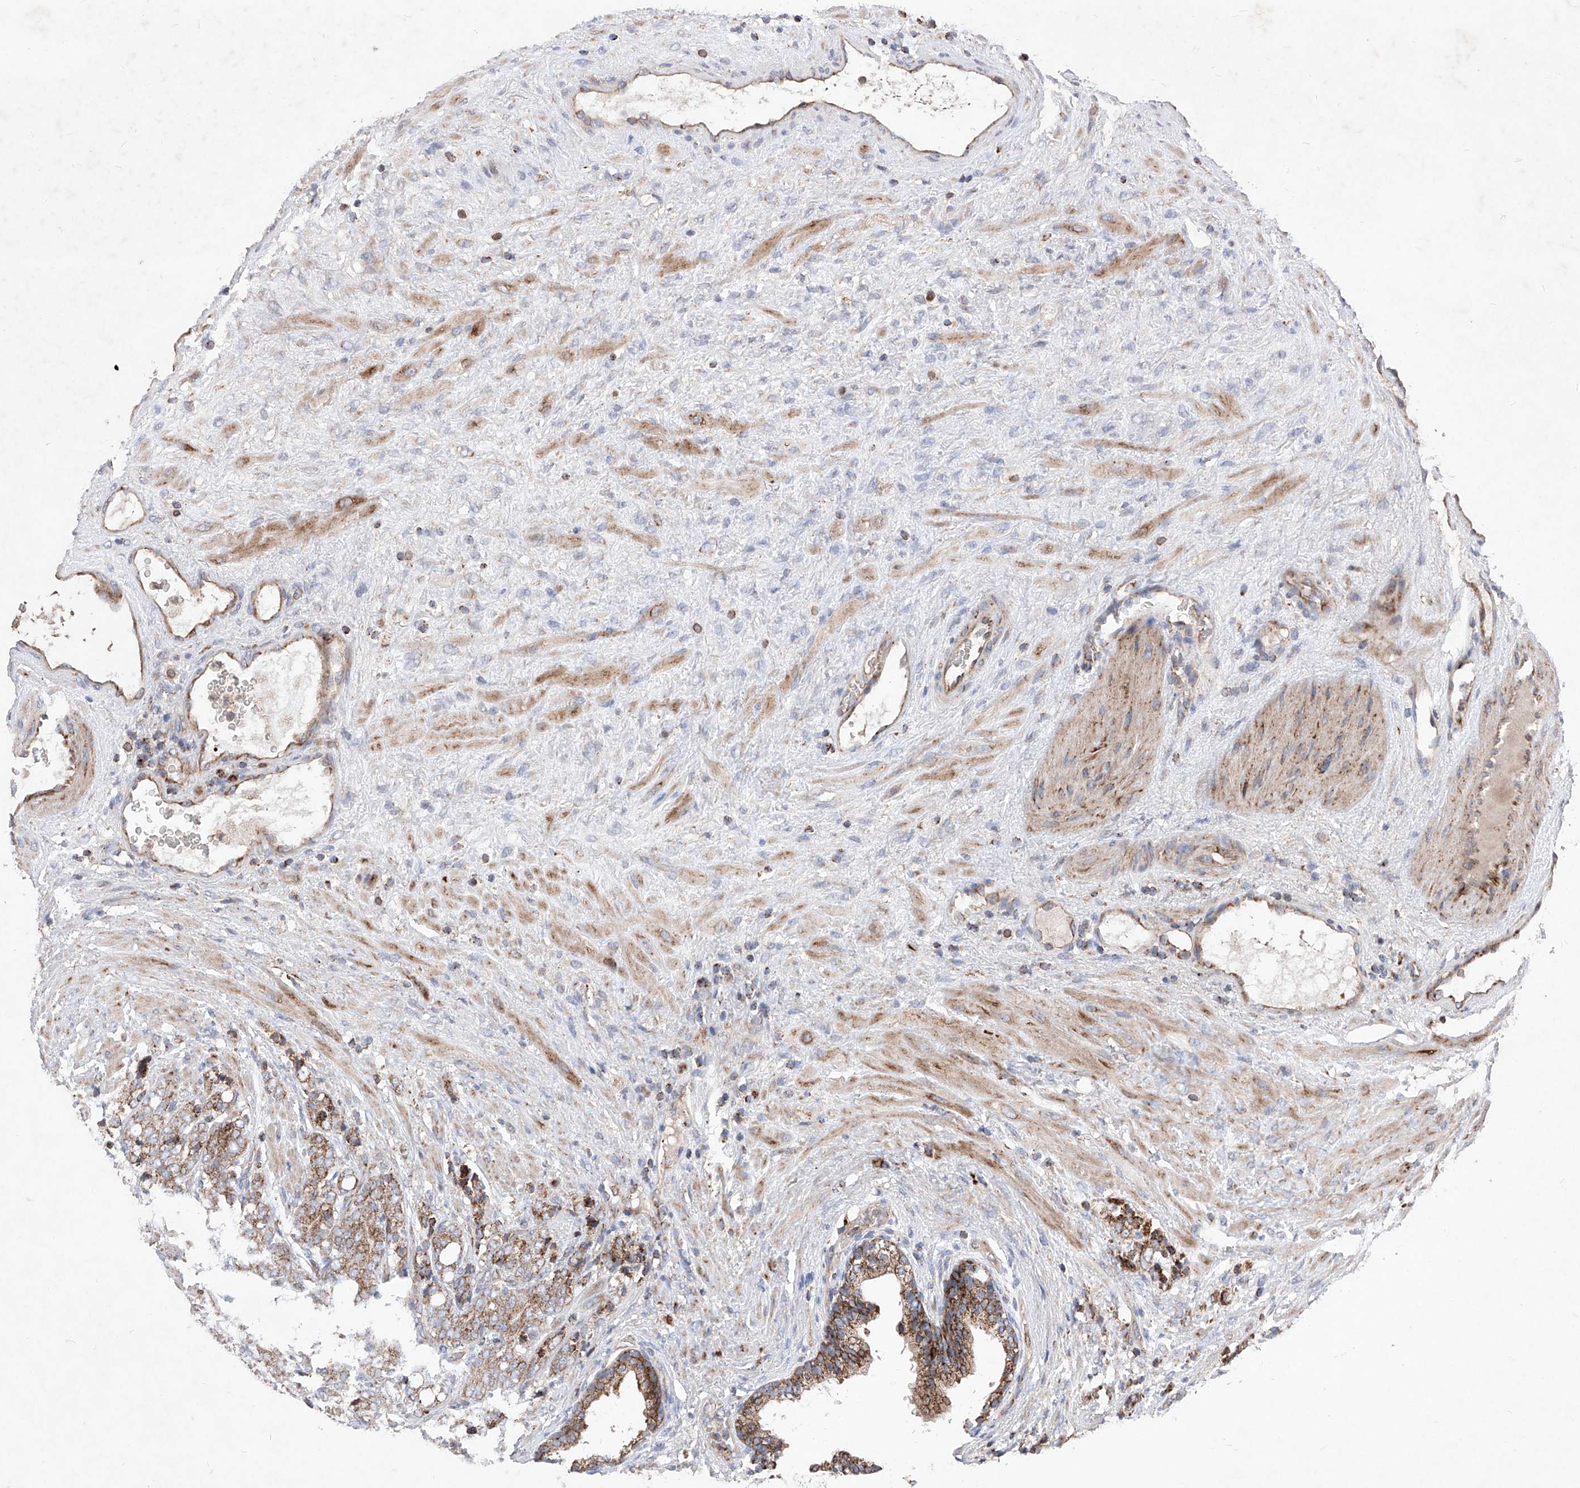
{"staining": {"intensity": "moderate", "quantity": ">75%", "location": "cytoplasmic/membranous"}, "tissue": "prostate cancer", "cell_type": "Tumor cells", "image_type": "cancer", "snomed": [{"axis": "morphology", "description": "Adenocarcinoma, High grade"}, {"axis": "topography", "description": "Prostate"}], "caption": "A histopathology image showing moderate cytoplasmic/membranous staining in about >75% of tumor cells in prostate high-grade adenocarcinoma, as visualized by brown immunohistochemical staining.", "gene": "SEMA6A", "patient": {"sex": "male", "age": 57}}